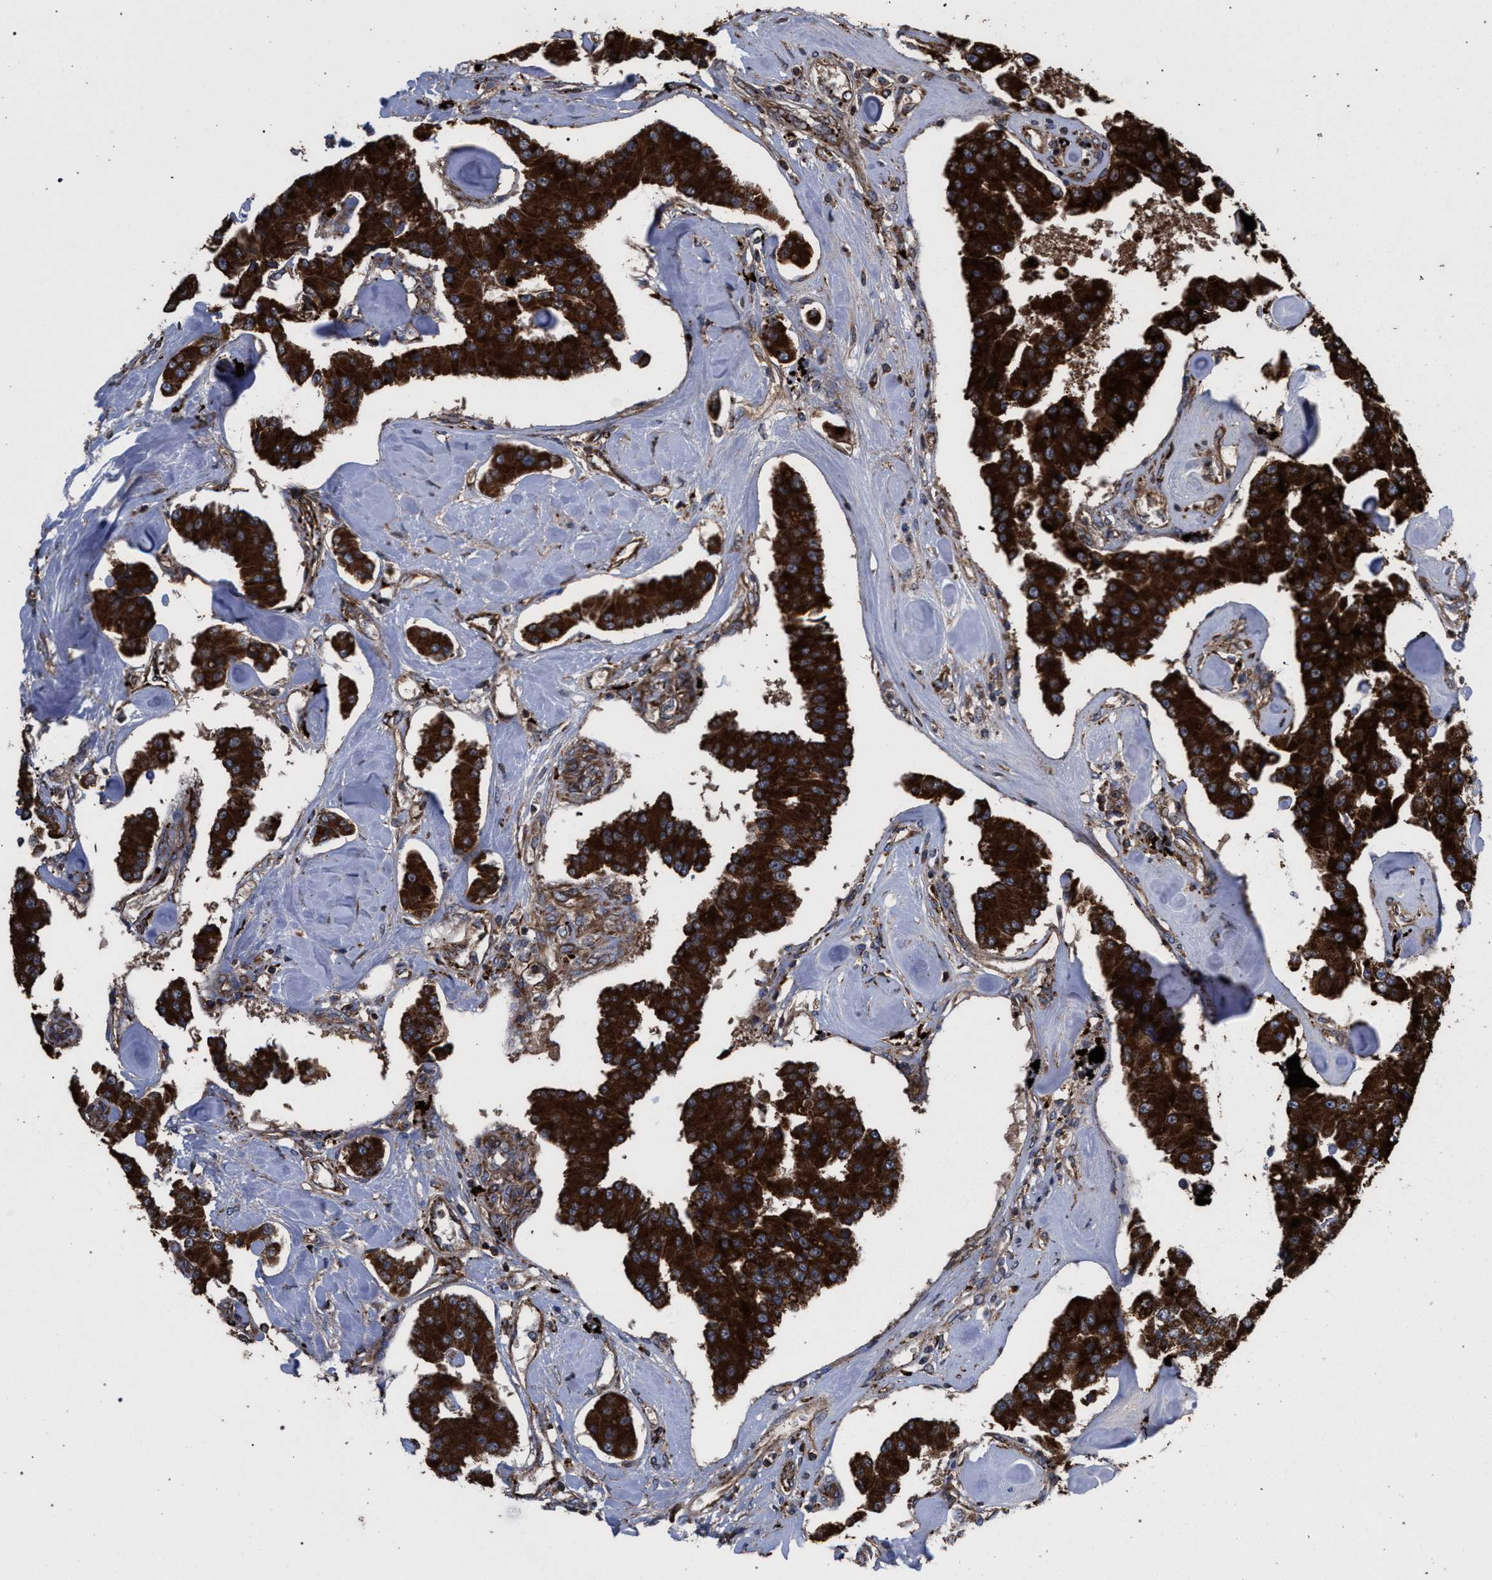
{"staining": {"intensity": "strong", "quantity": ">75%", "location": "cytoplasmic/membranous"}, "tissue": "carcinoid", "cell_type": "Tumor cells", "image_type": "cancer", "snomed": [{"axis": "morphology", "description": "Carcinoid, malignant, NOS"}, {"axis": "topography", "description": "Pancreas"}], "caption": "IHC staining of carcinoid, which demonstrates high levels of strong cytoplasmic/membranous staining in approximately >75% of tumor cells indicating strong cytoplasmic/membranous protein expression. The staining was performed using DAB (3,3'-diaminobenzidine) (brown) for protein detection and nuclei were counterstained in hematoxylin (blue).", "gene": "PPT1", "patient": {"sex": "male", "age": 41}}